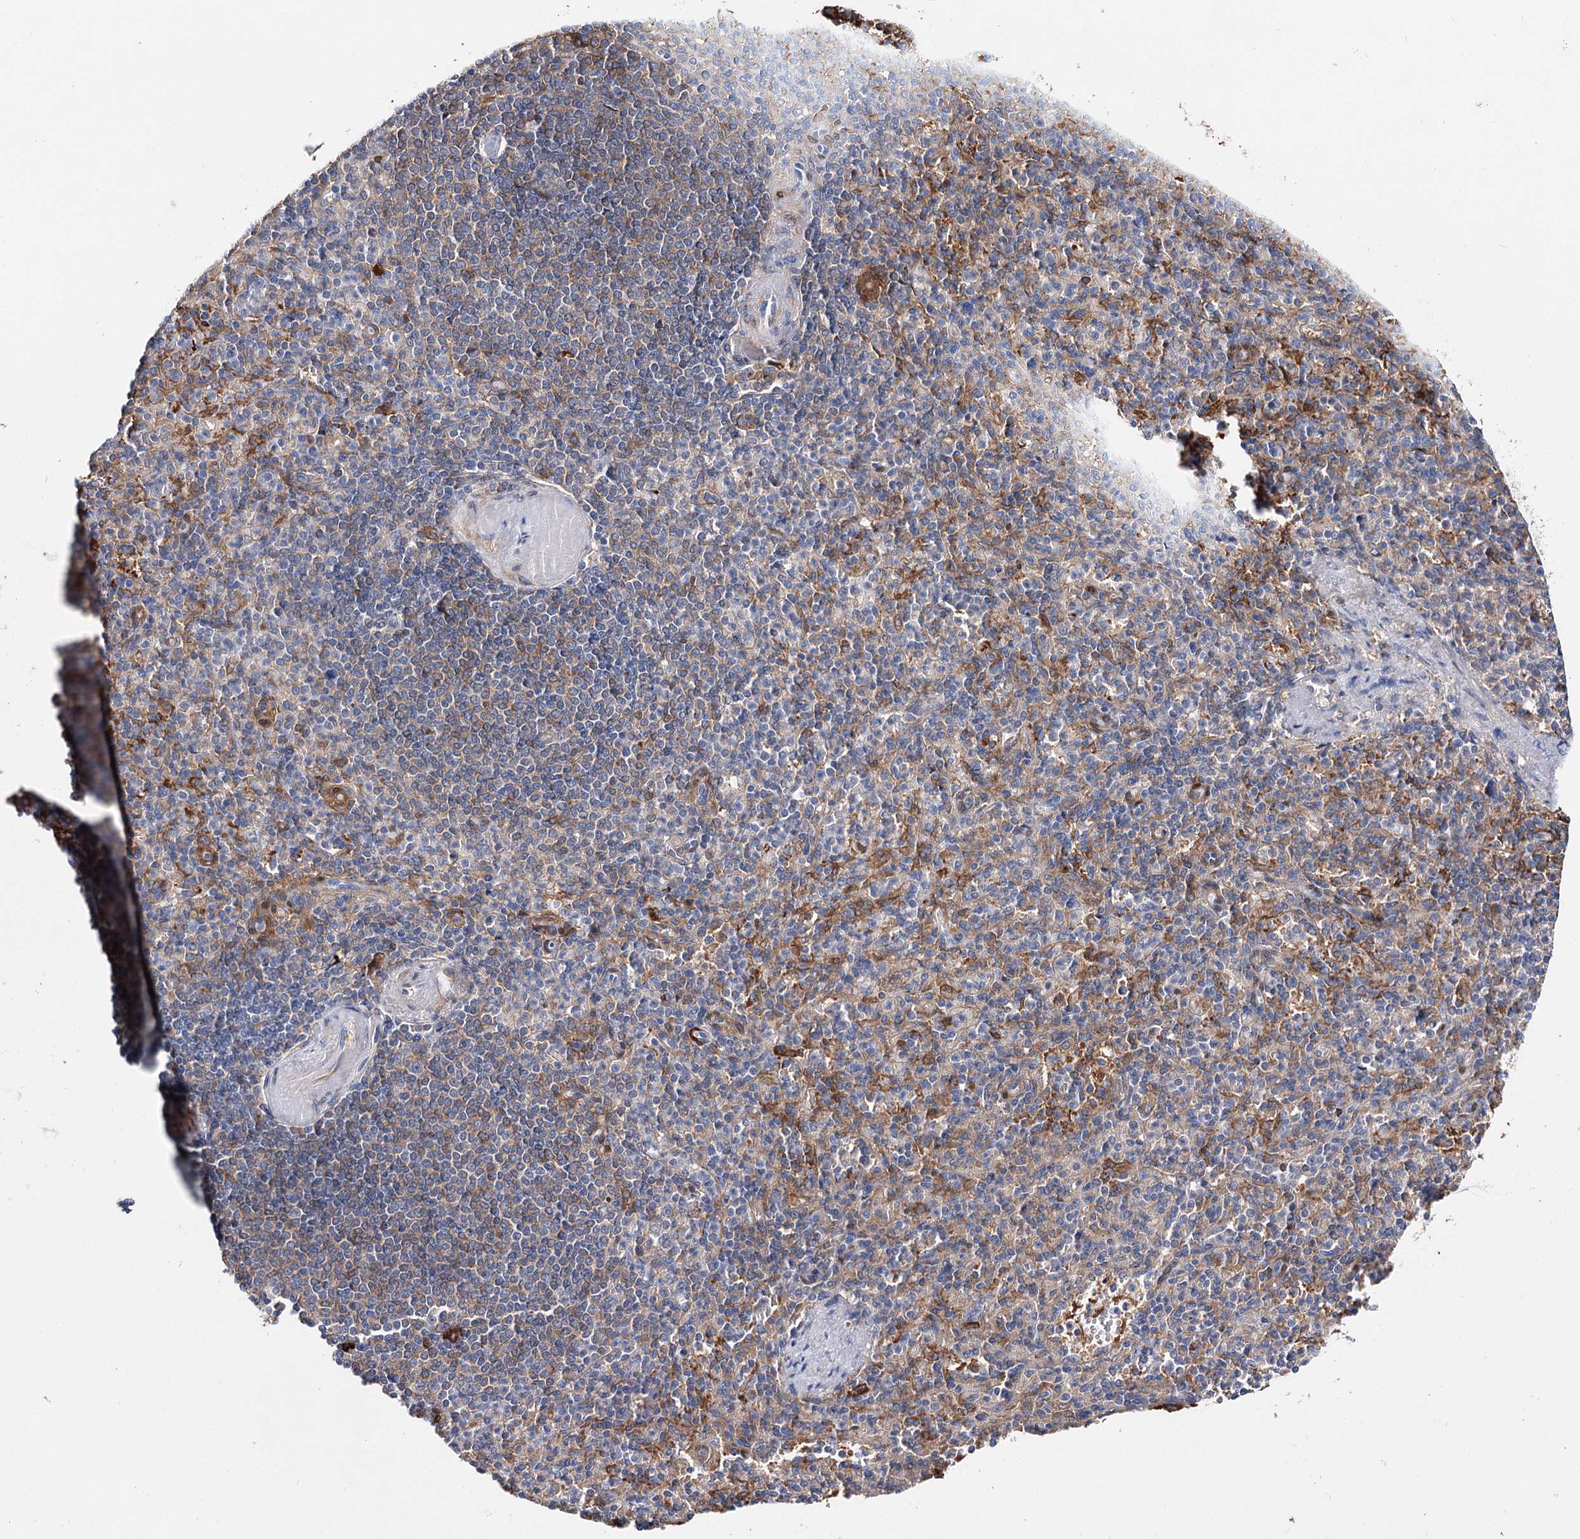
{"staining": {"intensity": "negative", "quantity": "none", "location": "none"}, "tissue": "spleen", "cell_type": "Cells in red pulp", "image_type": "normal", "snomed": [{"axis": "morphology", "description": "Normal tissue, NOS"}, {"axis": "topography", "description": "Spleen"}], "caption": "IHC of normal human spleen shows no staining in cells in red pulp.", "gene": "CFAP46", "patient": {"sex": "female", "age": 74}}